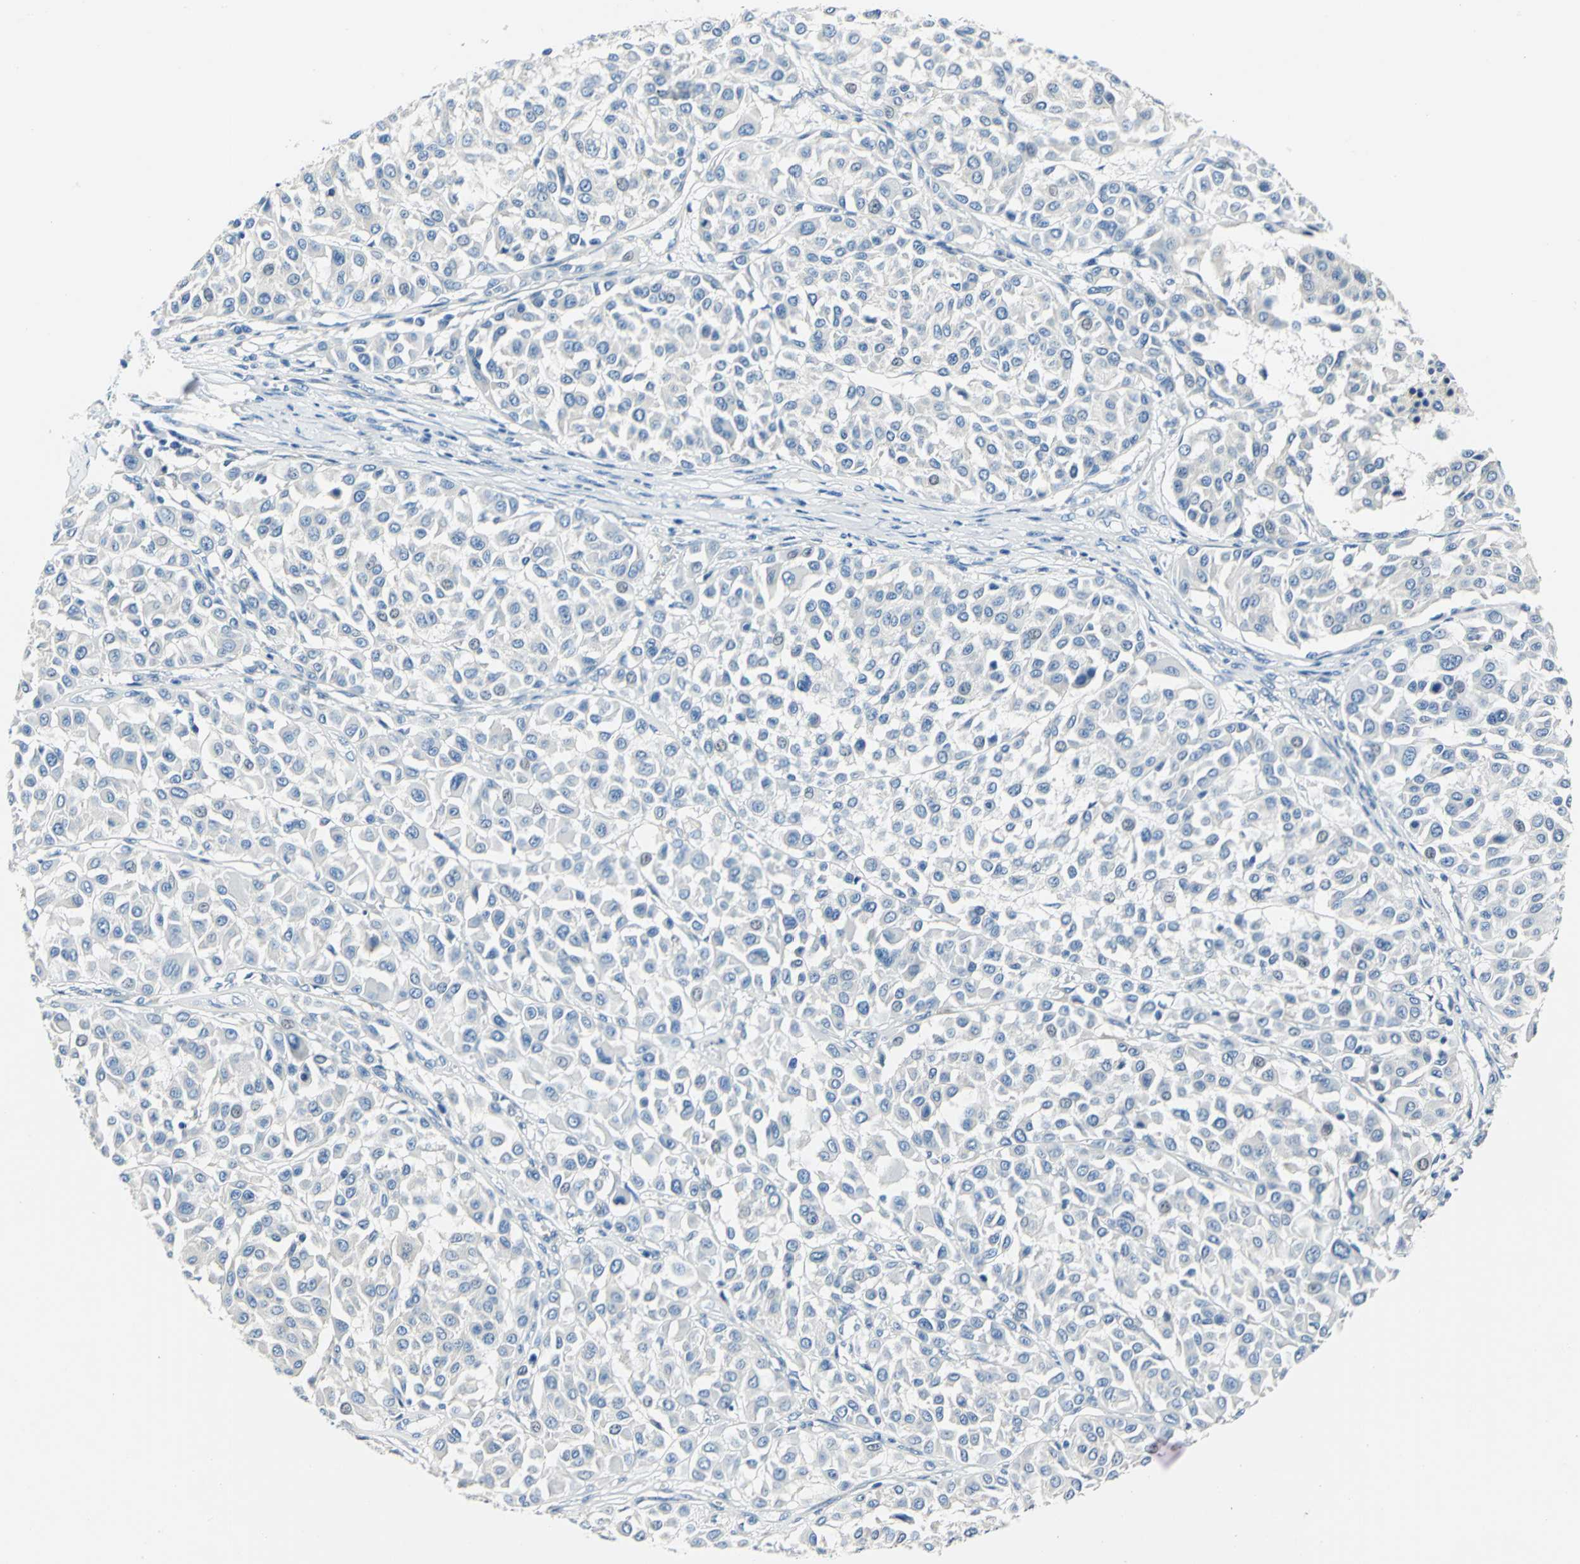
{"staining": {"intensity": "negative", "quantity": "none", "location": "none"}, "tissue": "melanoma", "cell_type": "Tumor cells", "image_type": "cancer", "snomed": [{"axis": "morphology", "description": "Malignant melanoma, Metastatic site"}, {"axis": "topography", "description": "Soft tissue"}], "caption": "High magnification brightfield microscopy of melanoma stained with DAB (brown) and counterstained with hematoxylin (blue): tumor cells show no significant positivity. (Immunohistochemistry, brightfield microscopy, high magnification).", "gene": "TRIM25", "patient": {"sex": "male", "age": 41}}